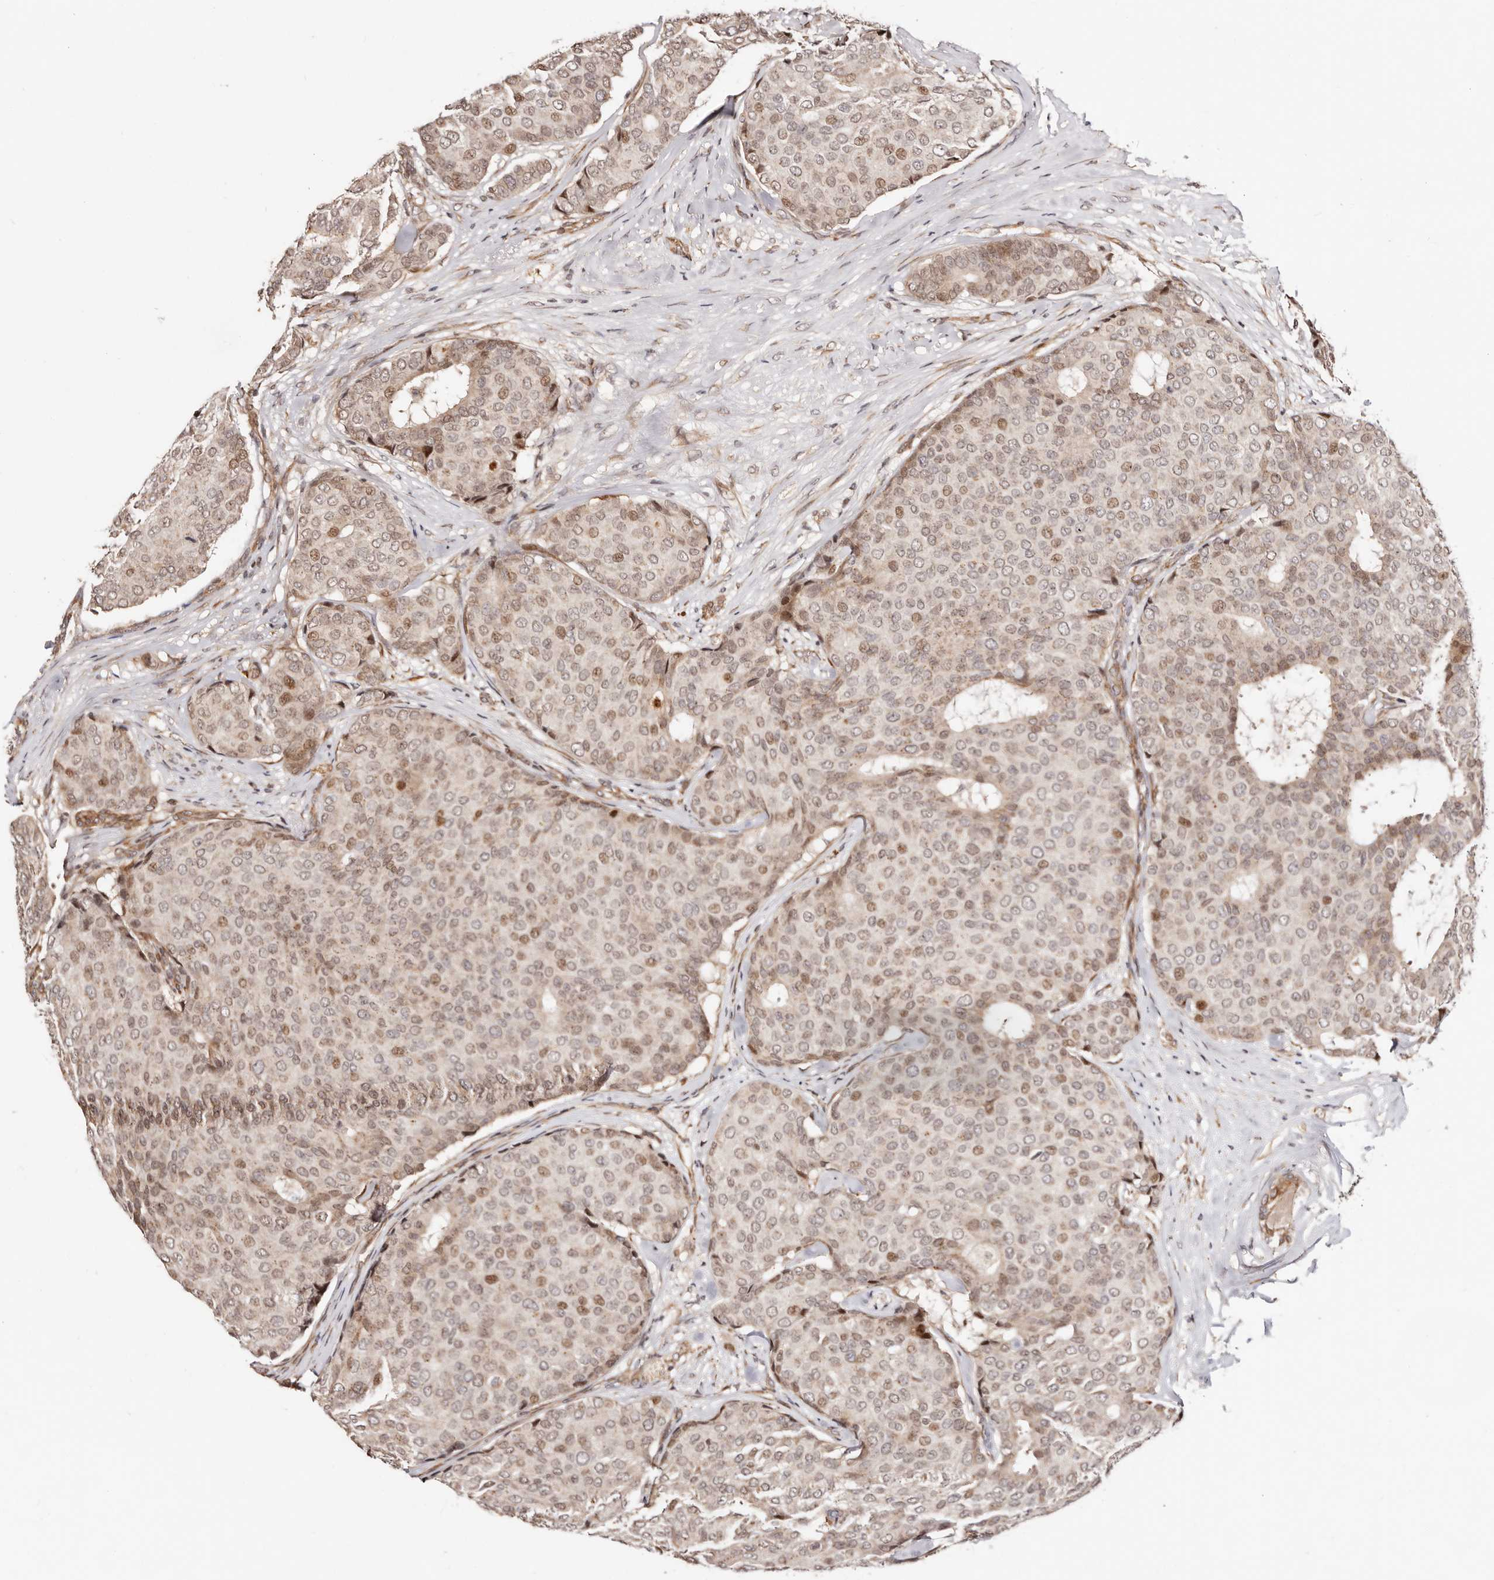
{"staining": {"intensity": "moderate", "quantity": ">75%", "location": "cytoplasmic/membranous,nuclear"}, "tissue": "breast cancer", "cell_type": "Tumor cells", "image_type": "cancer", "snomed": [{"axis": "morphology", "description": "Duct carcinoma"}, {"axis": "topography", "description": "Breast"}], "caption": "A brown stain highlights moderate cytoplasmic/membranous and nuclear expression of a protein in infiltrating ductal carcinoma (breast) tumor cells. (DAB IHC with brightfield microscopy, high magnification).", "gene": "HIVEP3", "patient": {"sex": "female", "age": 75}}